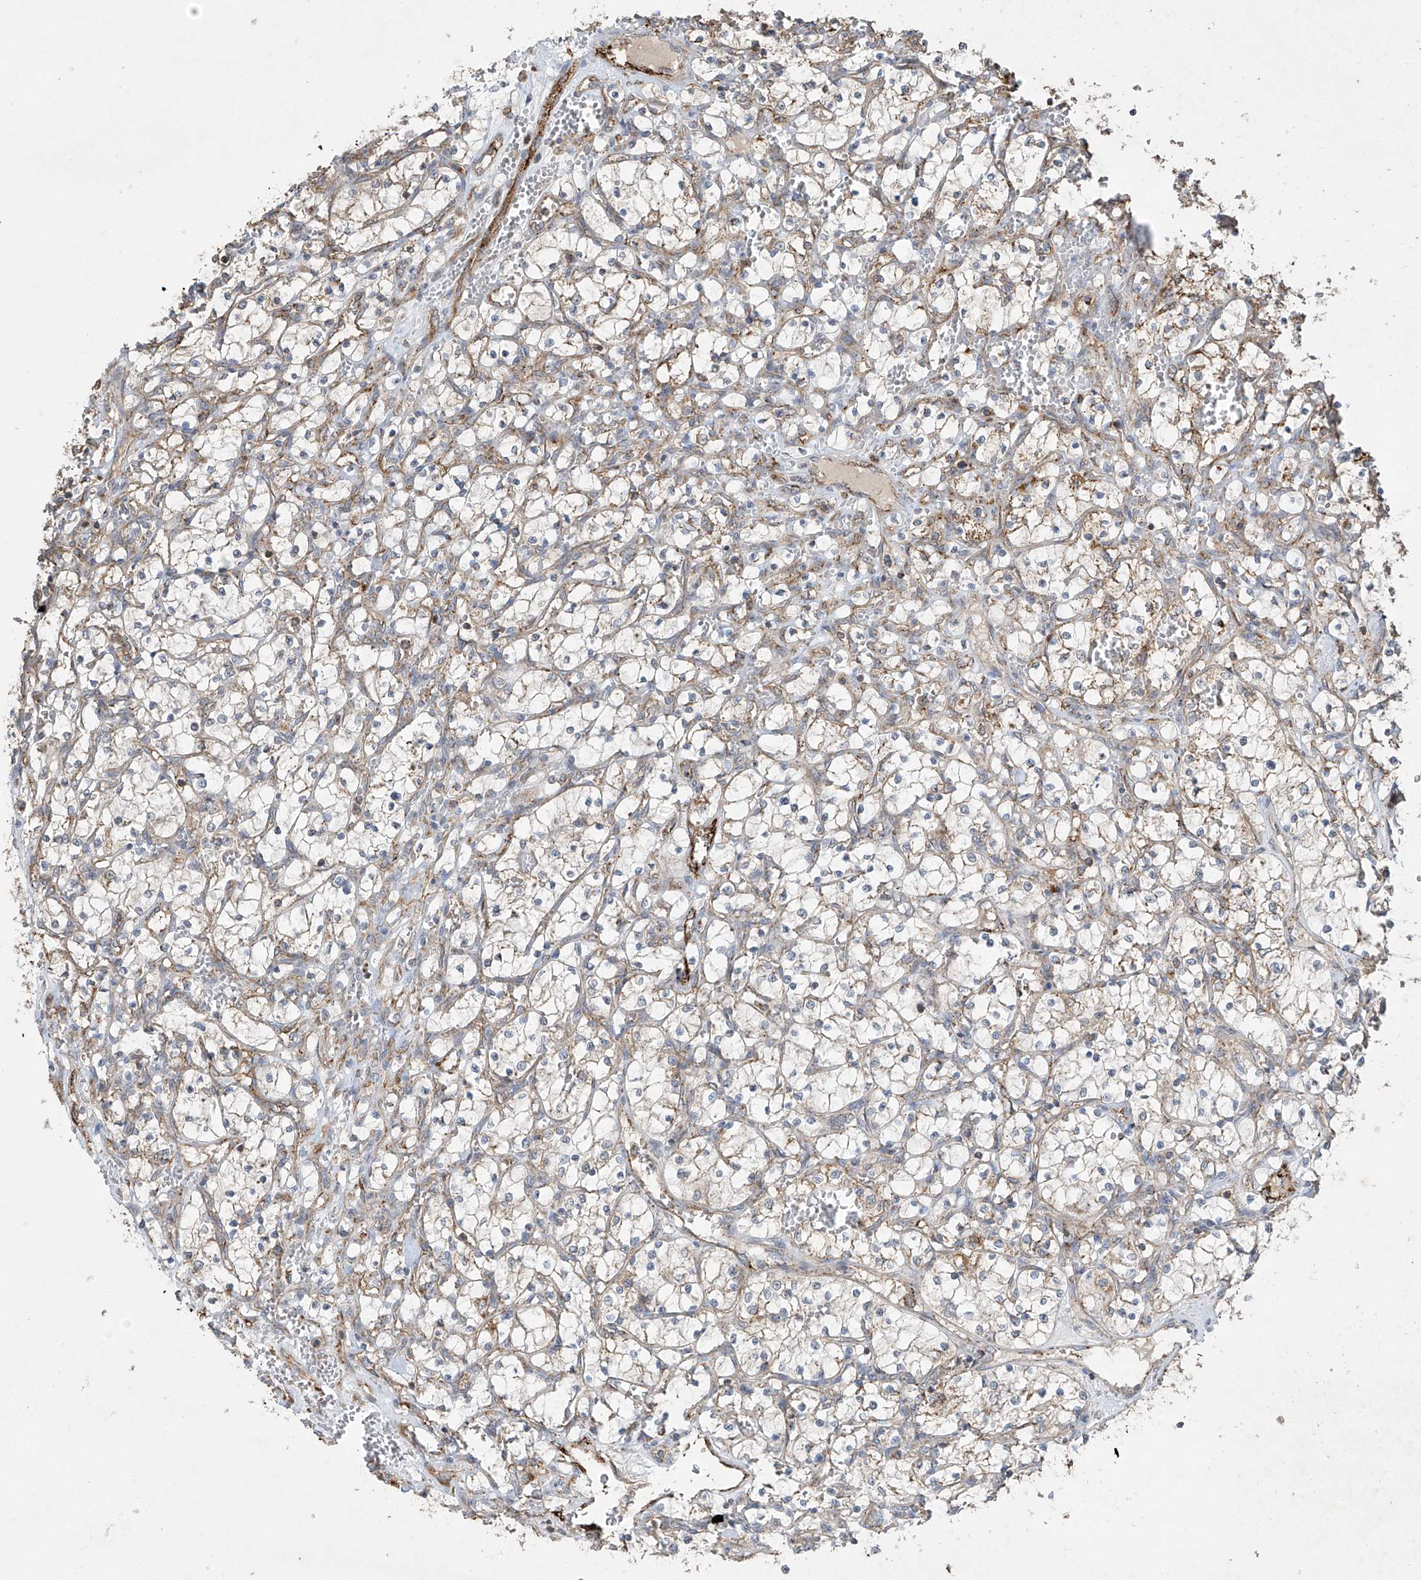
{"staining": {"intensity": "weak", "quantity": "25%-75%", "location": "cytoplasmic/membranous"}, "tissue": "renal cancer", "cell_type": "Tumor cells", "image_type": "cancer", "snomed": [{"axis": "morphology", "description": "Adenocarcinoma, NOS"}, {"axis": "topography", "description": "Kidney"}], "caption": "An immunohistochemistry histopathology image of neoplastic tissue is shown. Protein staining in brown shows weak cytoplasmic/membranous positivity in renal cancer (adenocarcinoma) within tumor cells.", "gene": "UQCC1", "patient": {"sex": "female", "age": 69}}